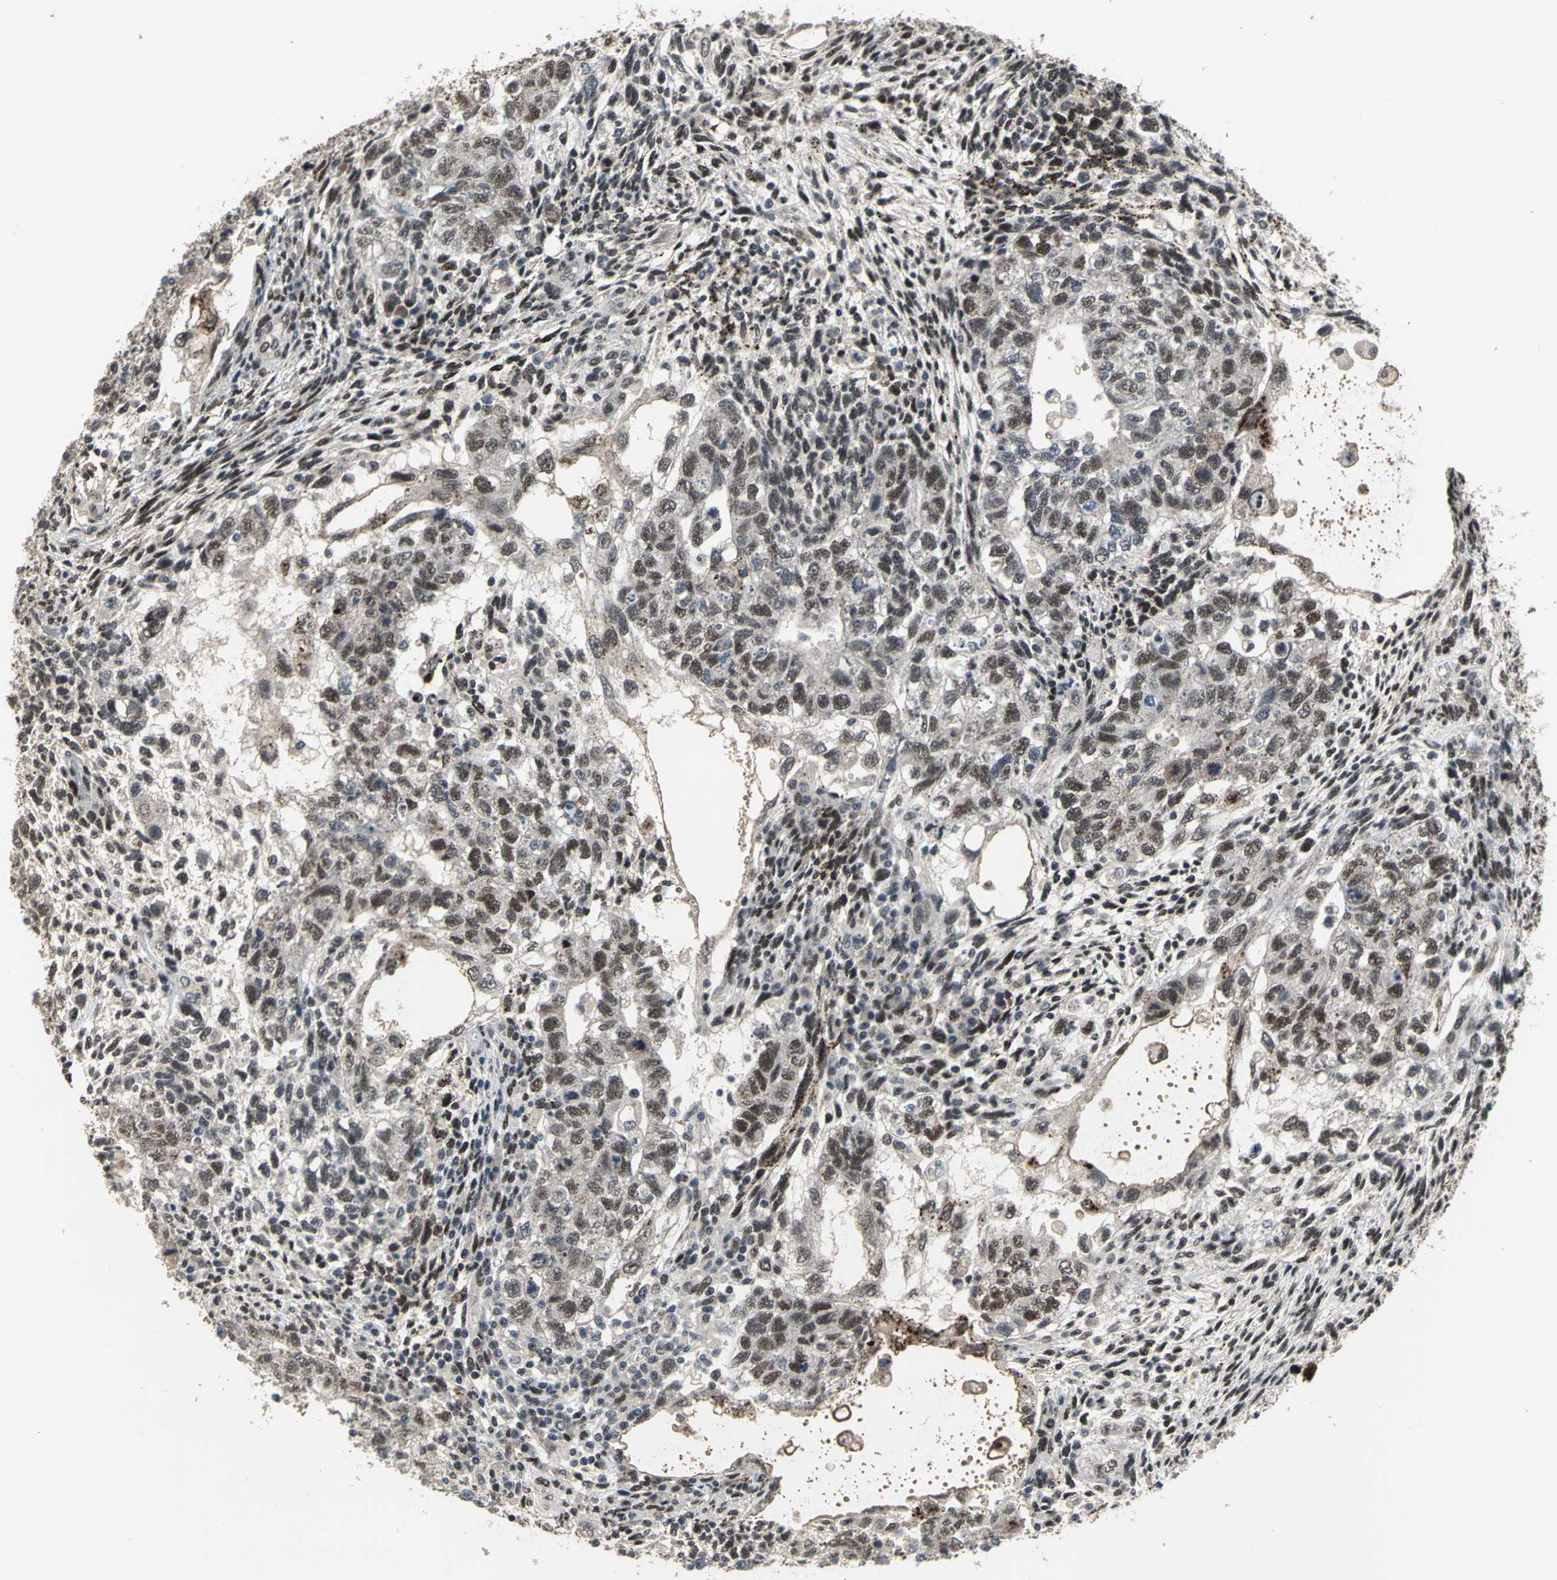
{"staining": {"intensity": "weak", "quantity": "25%-75%", "location": "nuclear"}, "tissue": "testis cancer", "cell_type": "Tumor cells", "image_type": "cancer", "snomed": [{"axis": "morphology", "description": "Normal tissue, NOS"}, {"axis": "morphology", "description": "Carcinoma, Embryonal, NOS"}, {"axis": "topography", "description": "Testis"}], "caption": "Testis cancer tissue shows weak nuclear staining in approximately 25%-75% of tumor cells", "gene": "ELF2", "patient": {"sex": "male", "age": 36}}